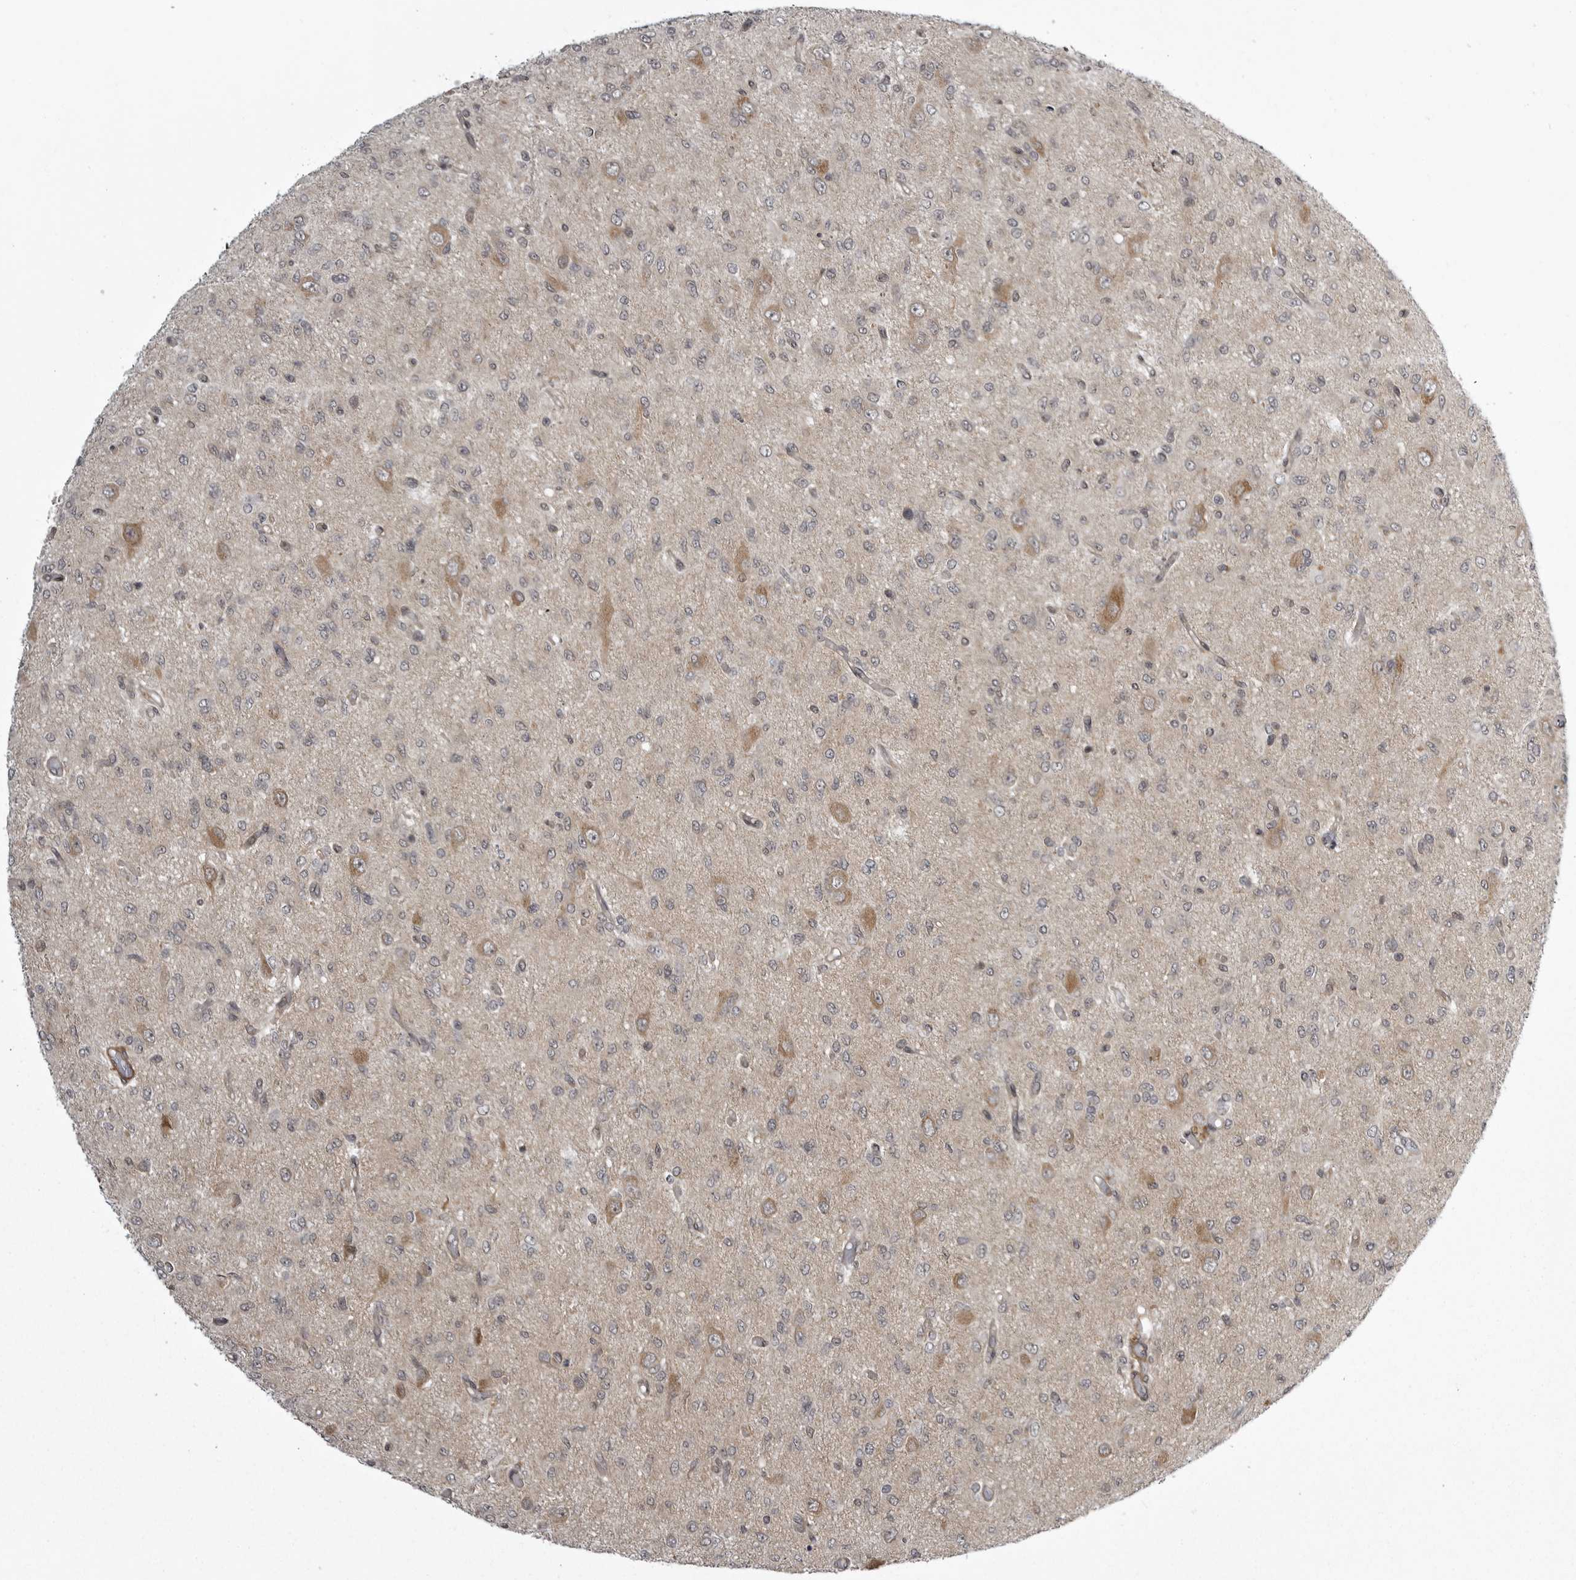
{"staining": {"intensity": "negative", "quantity": "none", "location": "none"}, "tissue": "glioma", "cell_type": "Tumor cells", "image_type": "cancer", "snomed": [{"axis": "morphology", "description": "Glioma, malignant, High grade"}, {"axis": "topography", "description": "Brain"}], "caption": "This micrograph is of malignant glioma (high-grade) stained with immunohistochemistry (IHC) to label a protein in brown with the nuclei are counter-stained blue. There is no positivity in tumor cells.", "gene": "SNX16", "patient": {"sex": "female", "age": 59}}